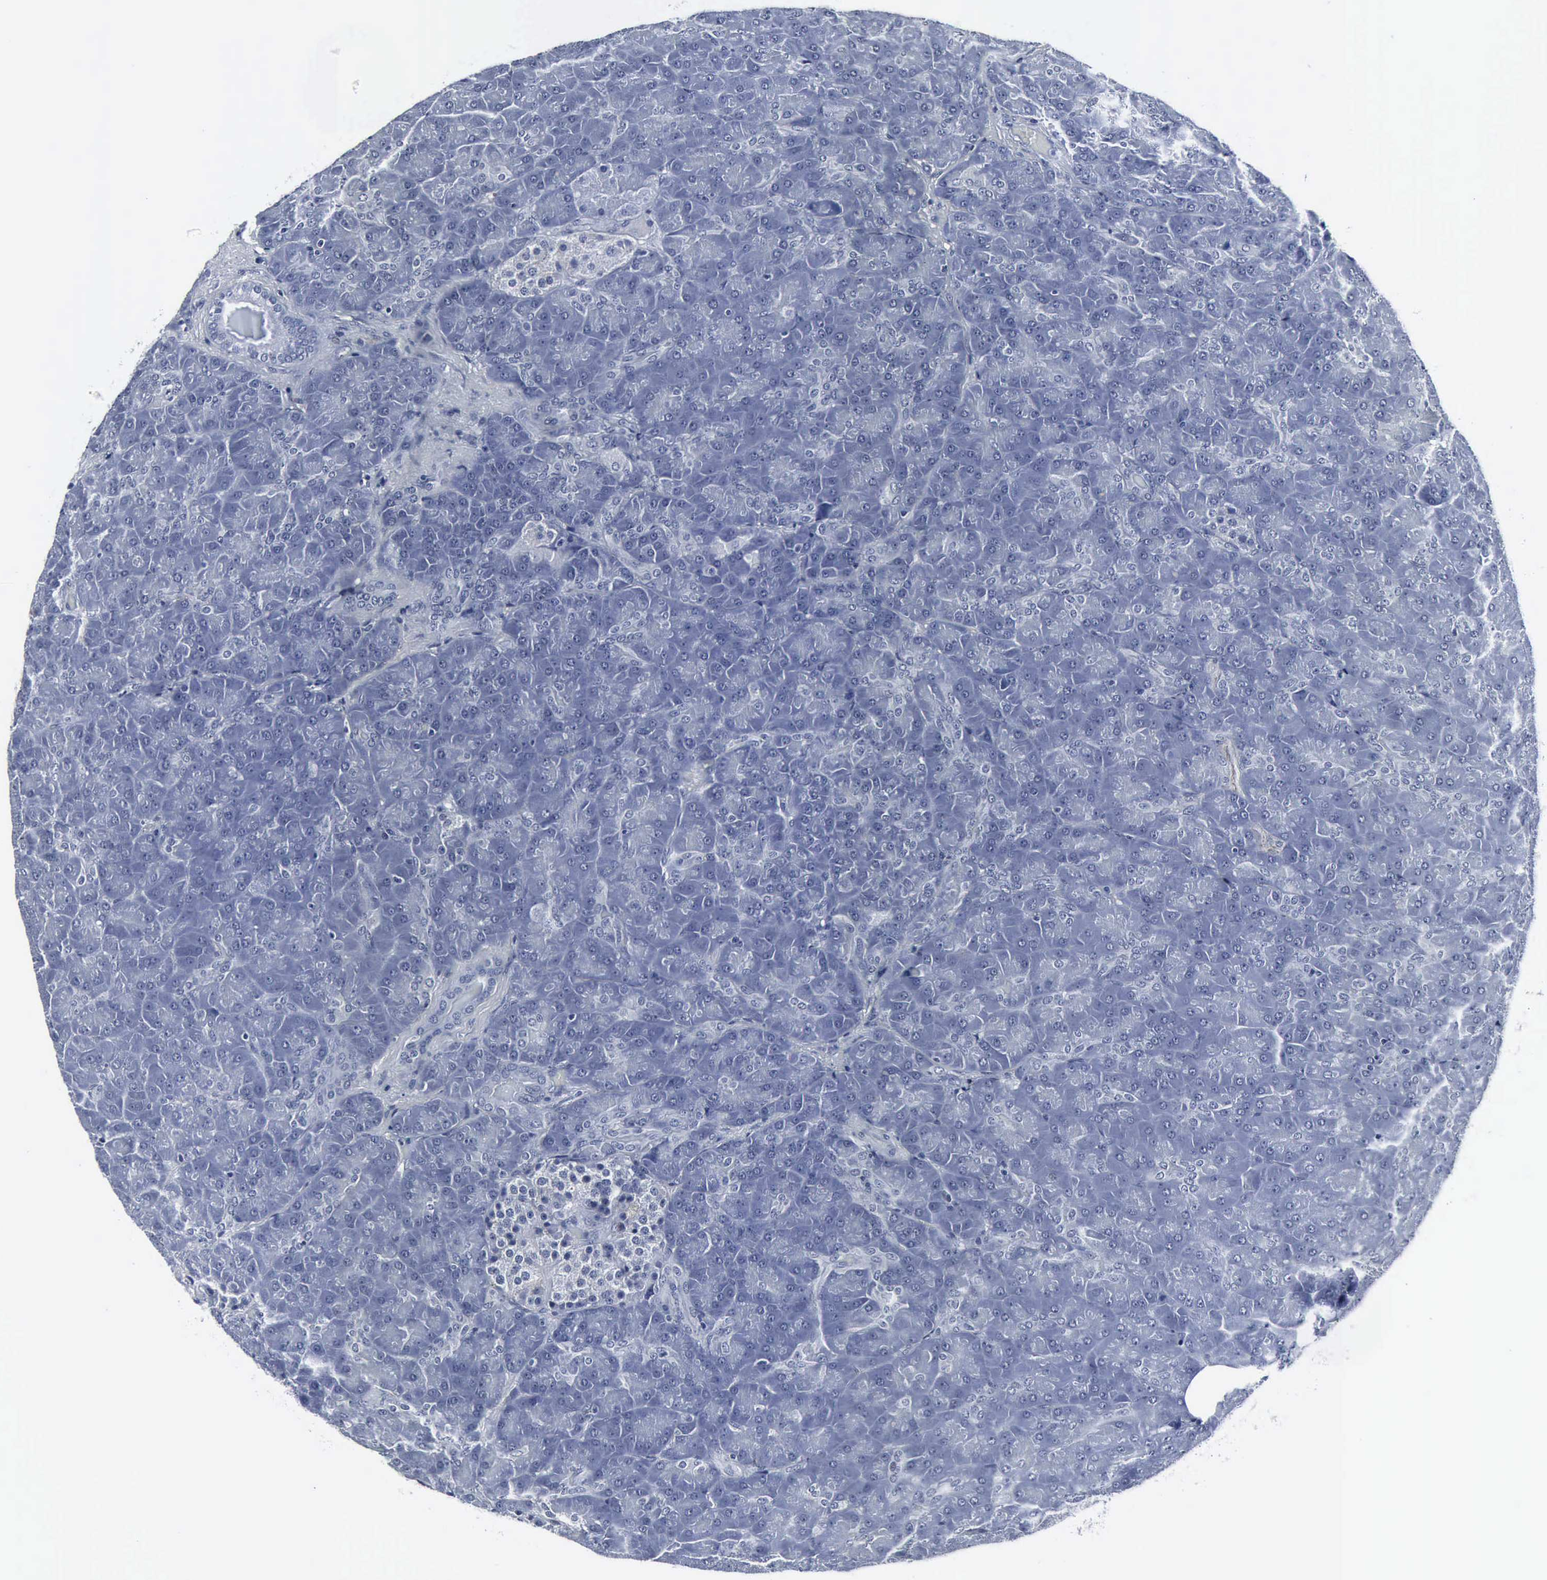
{"staining": {"intensity": "negative", "quantity": "none", "location": "none"}, "tissue": "pancreas", "cell_type": "Exocrine glandular cells", "image_type": "normal", "snomed": [{"axis": "morphology", "description": "Normal tissue, NOS"}, {"axis": "topography", "description": "Pancreas"}], "caption": "A histopathology image of pancreas stained for a protein exhibits no brown staining in exocrine glandular cells.", "gene": "SNAP25", "patient": {"sex": "male", "age": 66}}